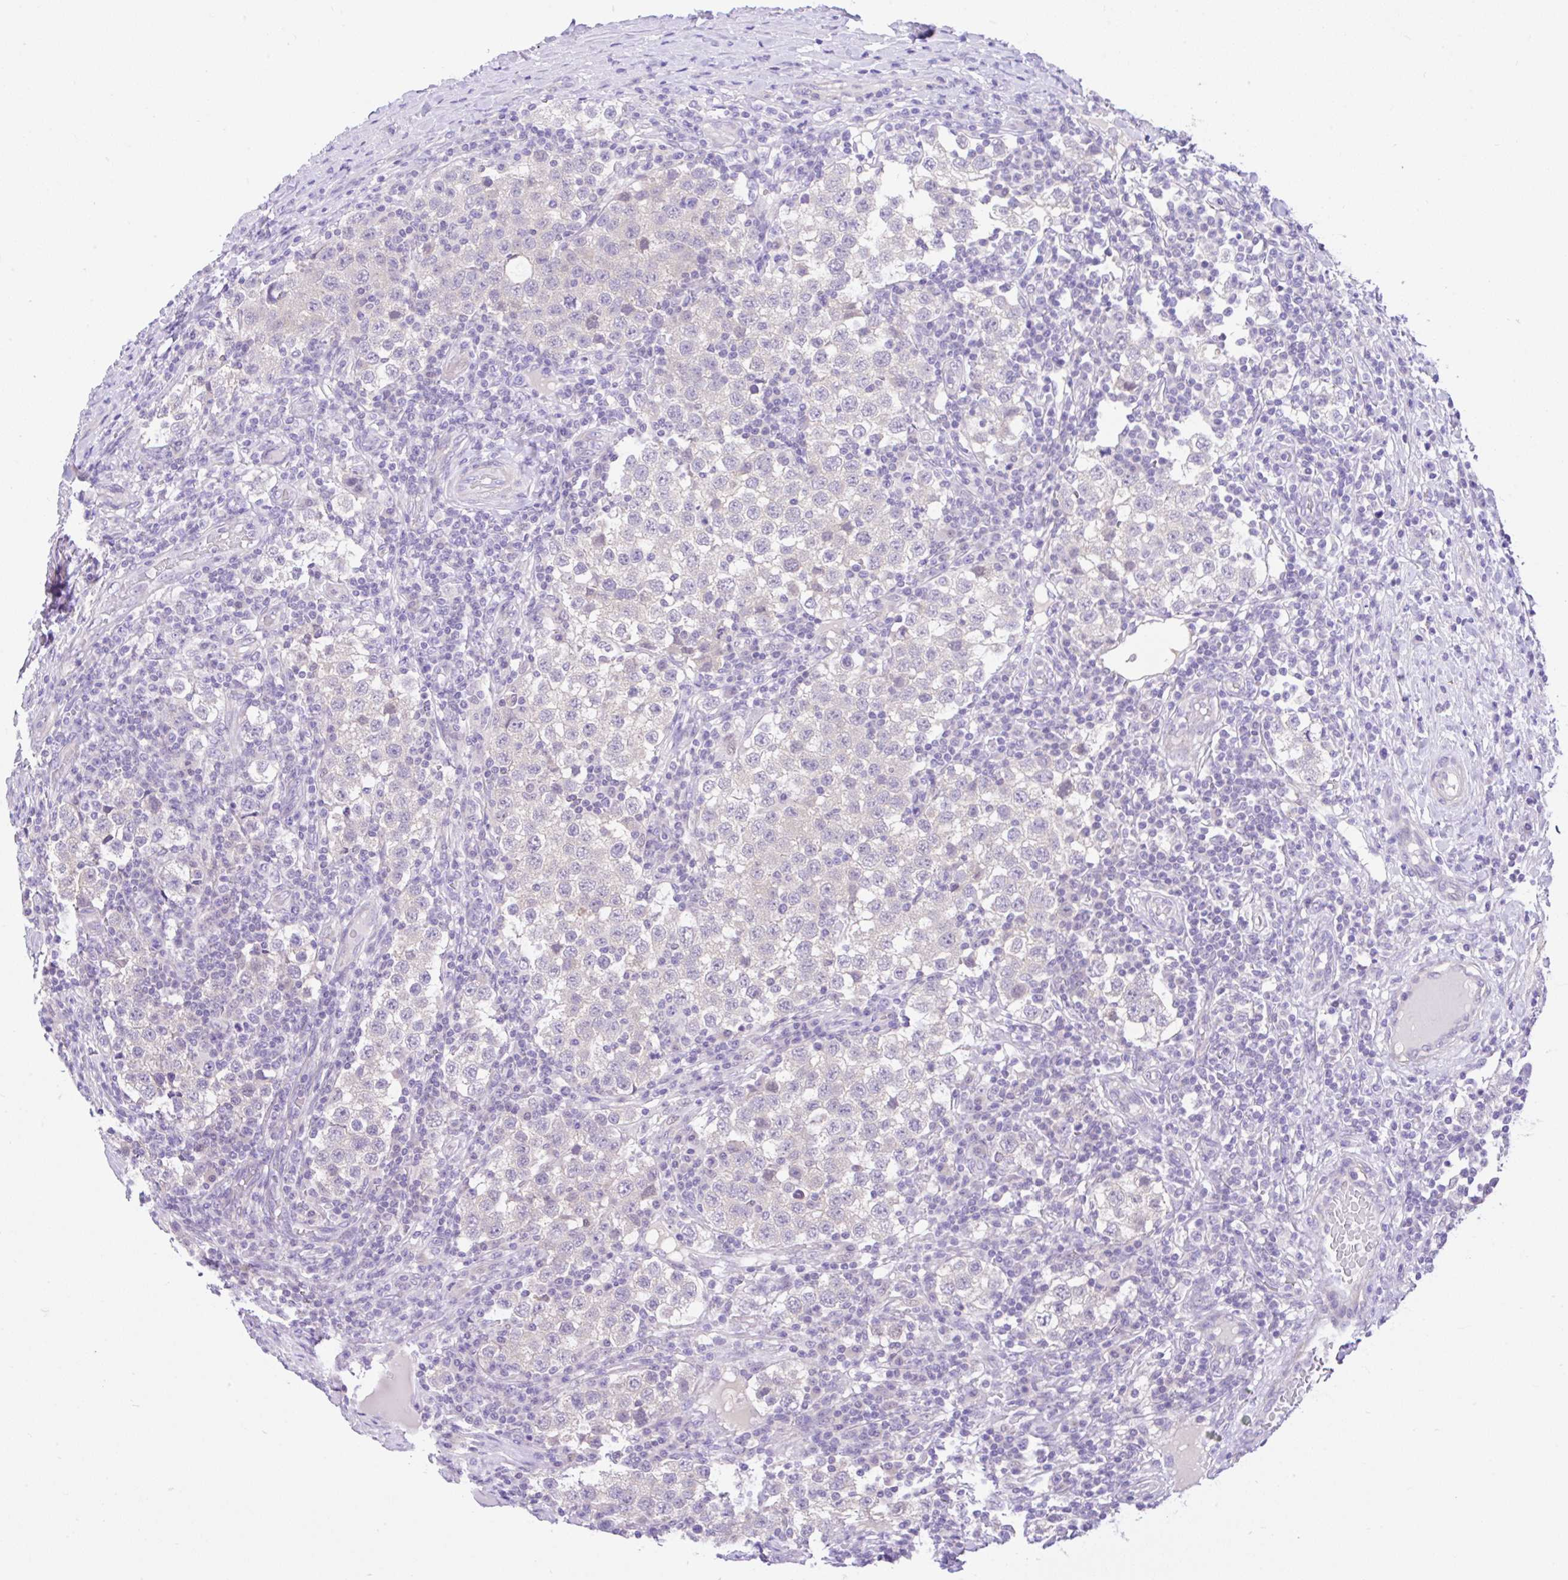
{"staining": {"intensity": "negative", "quantity": "none", "location": "none"}, "tissue": "testis cancer", "cell_type": "Tumor cells", "image_type": "cancer", "snomed": [{"axis": "morphology", "description": "Seminoma, NOS"}, {"axis": "topography", "description": "Testis"}], "caption": "The micrograph exhibits no significant staining in tumor cells of testis cancer. (Brightfield microscopy of DAB immunohistochemistry (IHC) at high magnification).", "gene": "ANO4", "patient": {"sex": "male", "age": 34}}